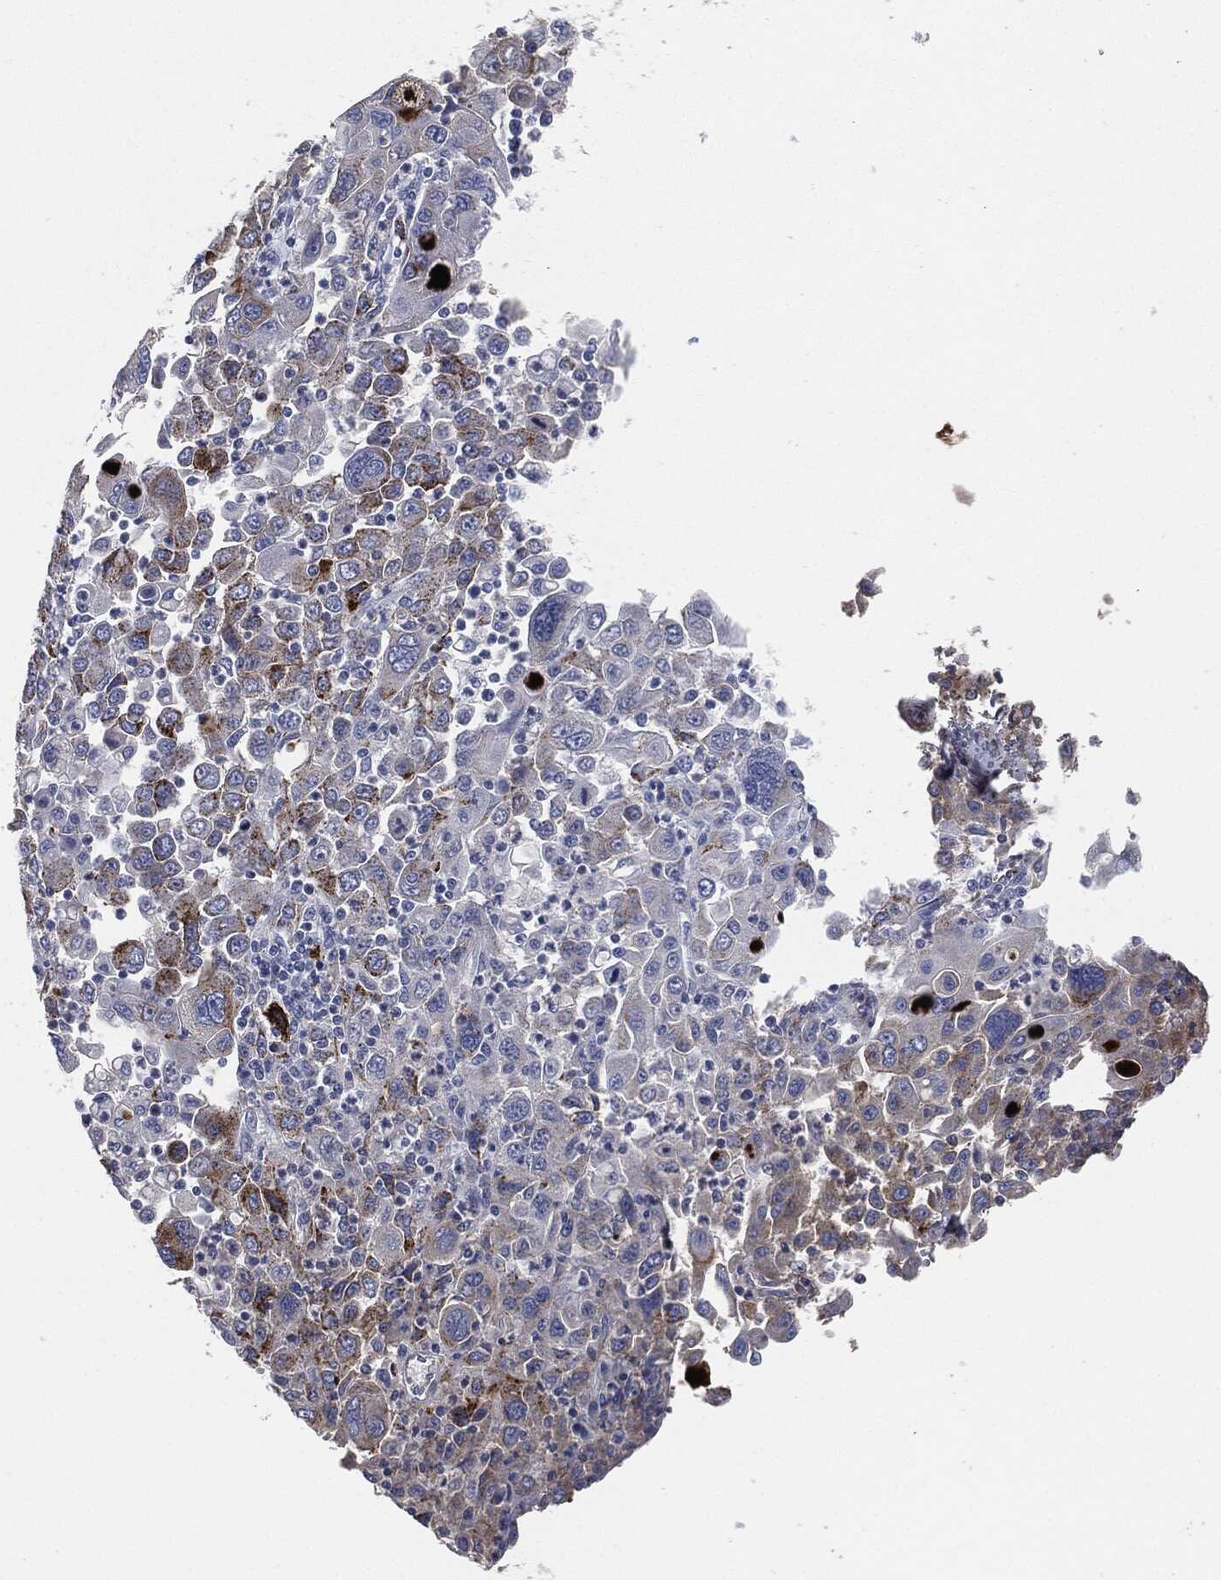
{"staining": {"intensity": "moderate", "quantity": "<25%", "location": "cytoplasmic/membranous"}, "tissue": "stomach cancer", "cell_type": "Tumor cells", "image_type": "cancer", "snomed": [{"axis": "morphology", "description": "Adenocarcinoma, NOS"}, {"axis": "topography", "description": "Stomach"}], "caption": "Tumor cells demonstrate low levels of moderate cytoplasmic/membranous positivity in approximately <25% of cells in stomach cancer.", "gene": "APOB", "patient": {"sex": "male", "age": 56}}